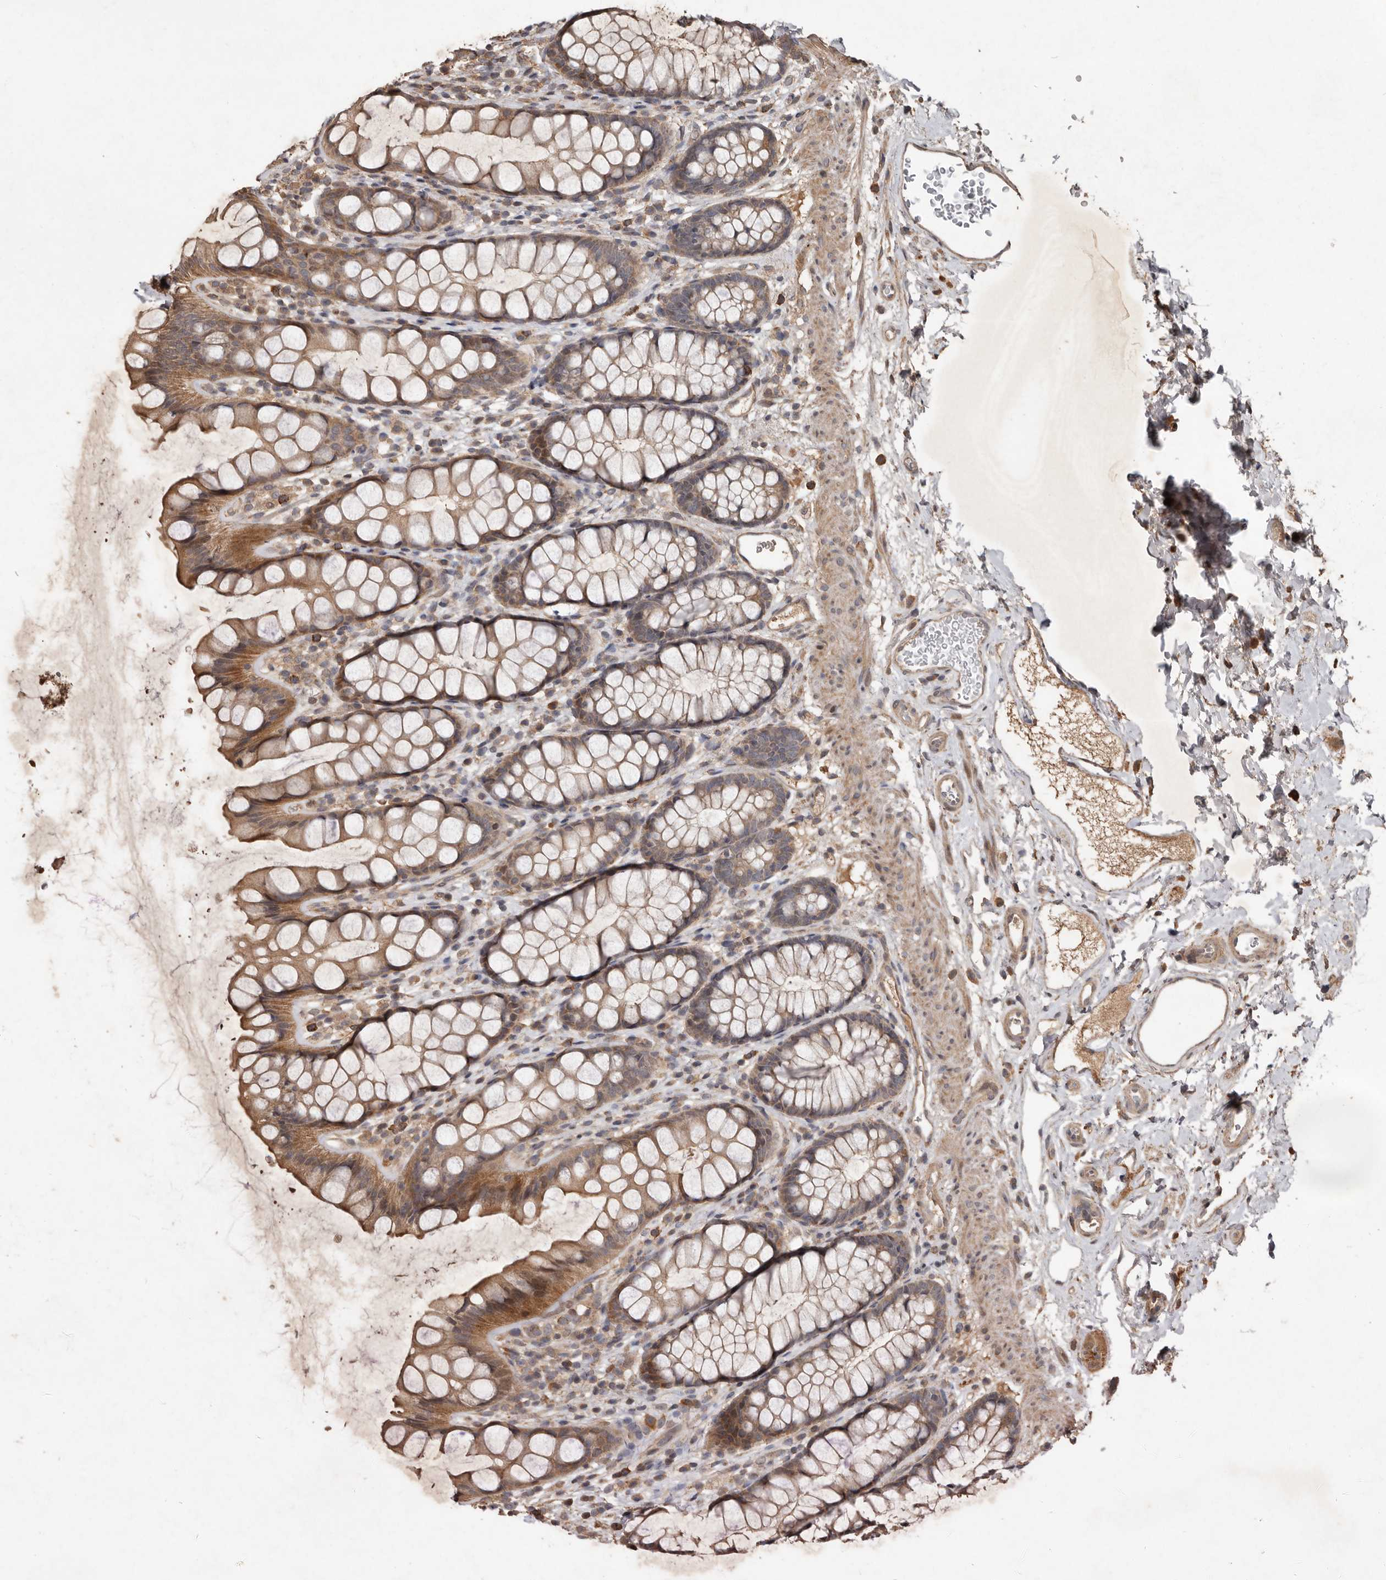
{"staining": {"intensity": "moderate", "quantity": ">75%", "location": "cytoplasmic/membranous"}, "tissue": "rectum", "cell_type": "Glandular cells", "image_type": "normal", "snomed": [{"axis": "morphology", "description": "Normal tissue, NOS"}, {"axis": "topography", "description": "Rectum"}], "caption": "The photomicrograph demonstrates staining of normal rectum, revealing moderate cytoplasmic/membranous protein positivity (brown color) within glandular cells. (Stains: DAB in brown, nuclei in blue, Microscopy: brightfield microscopy at high magnification).", "gene": "KIF26B", "patient": {"sex": "female", "age": 65}}